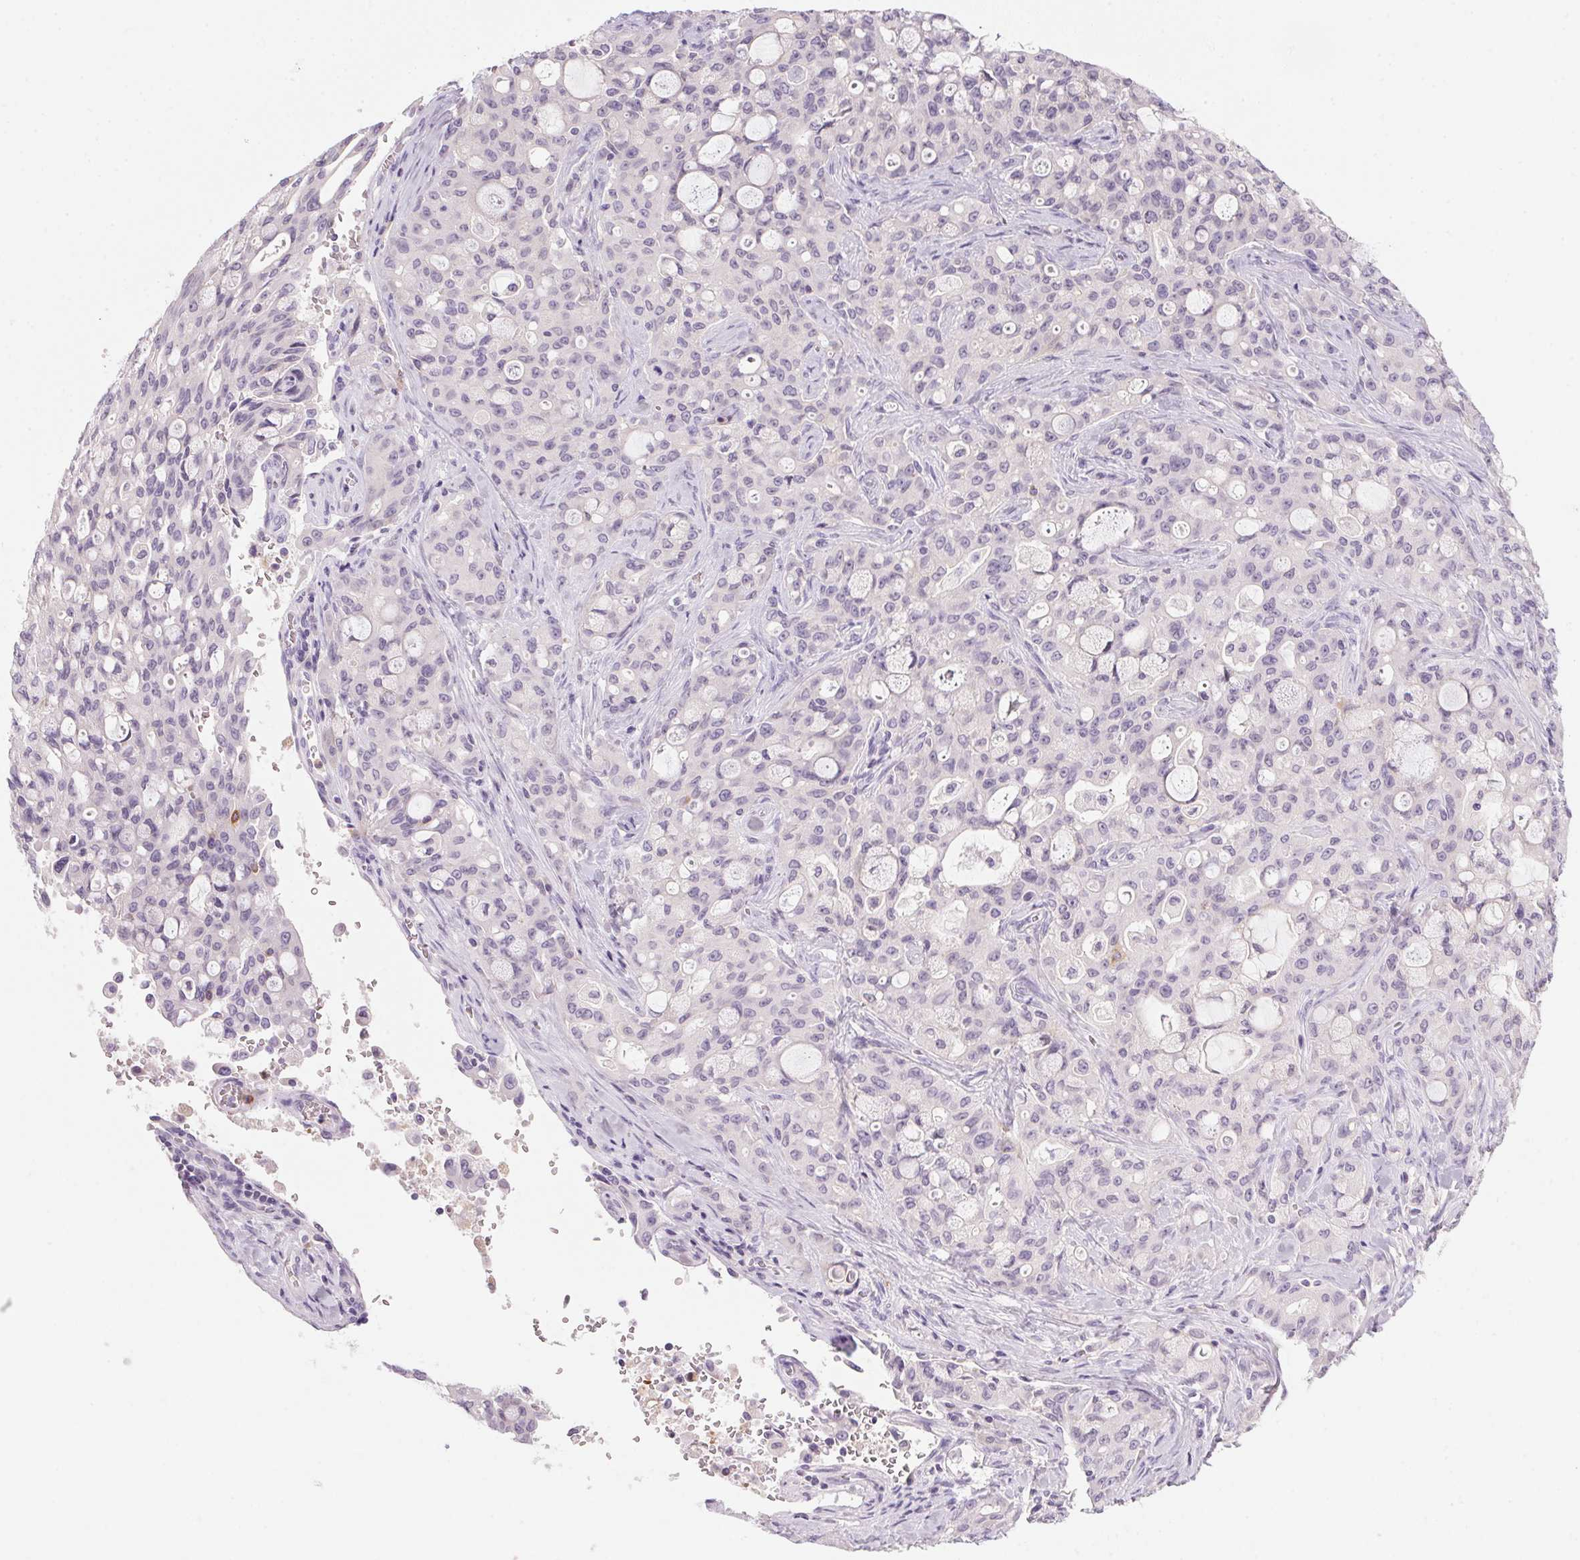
{"staining": {"intensity": "negative", "quantity": "none", "location": "none"}, "tissue": "lung cancer", "cell_type": "Tumor cells", "image_type": "cancer", "snomed": [{"axis": "morphology", "description": "Adenocarcinoma, NOS"}, {"axis": "topography", "description": "Lung"}], "caption": "IHC of lung adenocarcinoma exhibits no staining in tumor cells. The staining was performed using DAB to visualize the protein expression in brown, while the nuclei were stained in blue with hematoxylin (Magnification: 20x).", "gene": "ECPAS", "patient": {"sex": "female", "age": 44}}